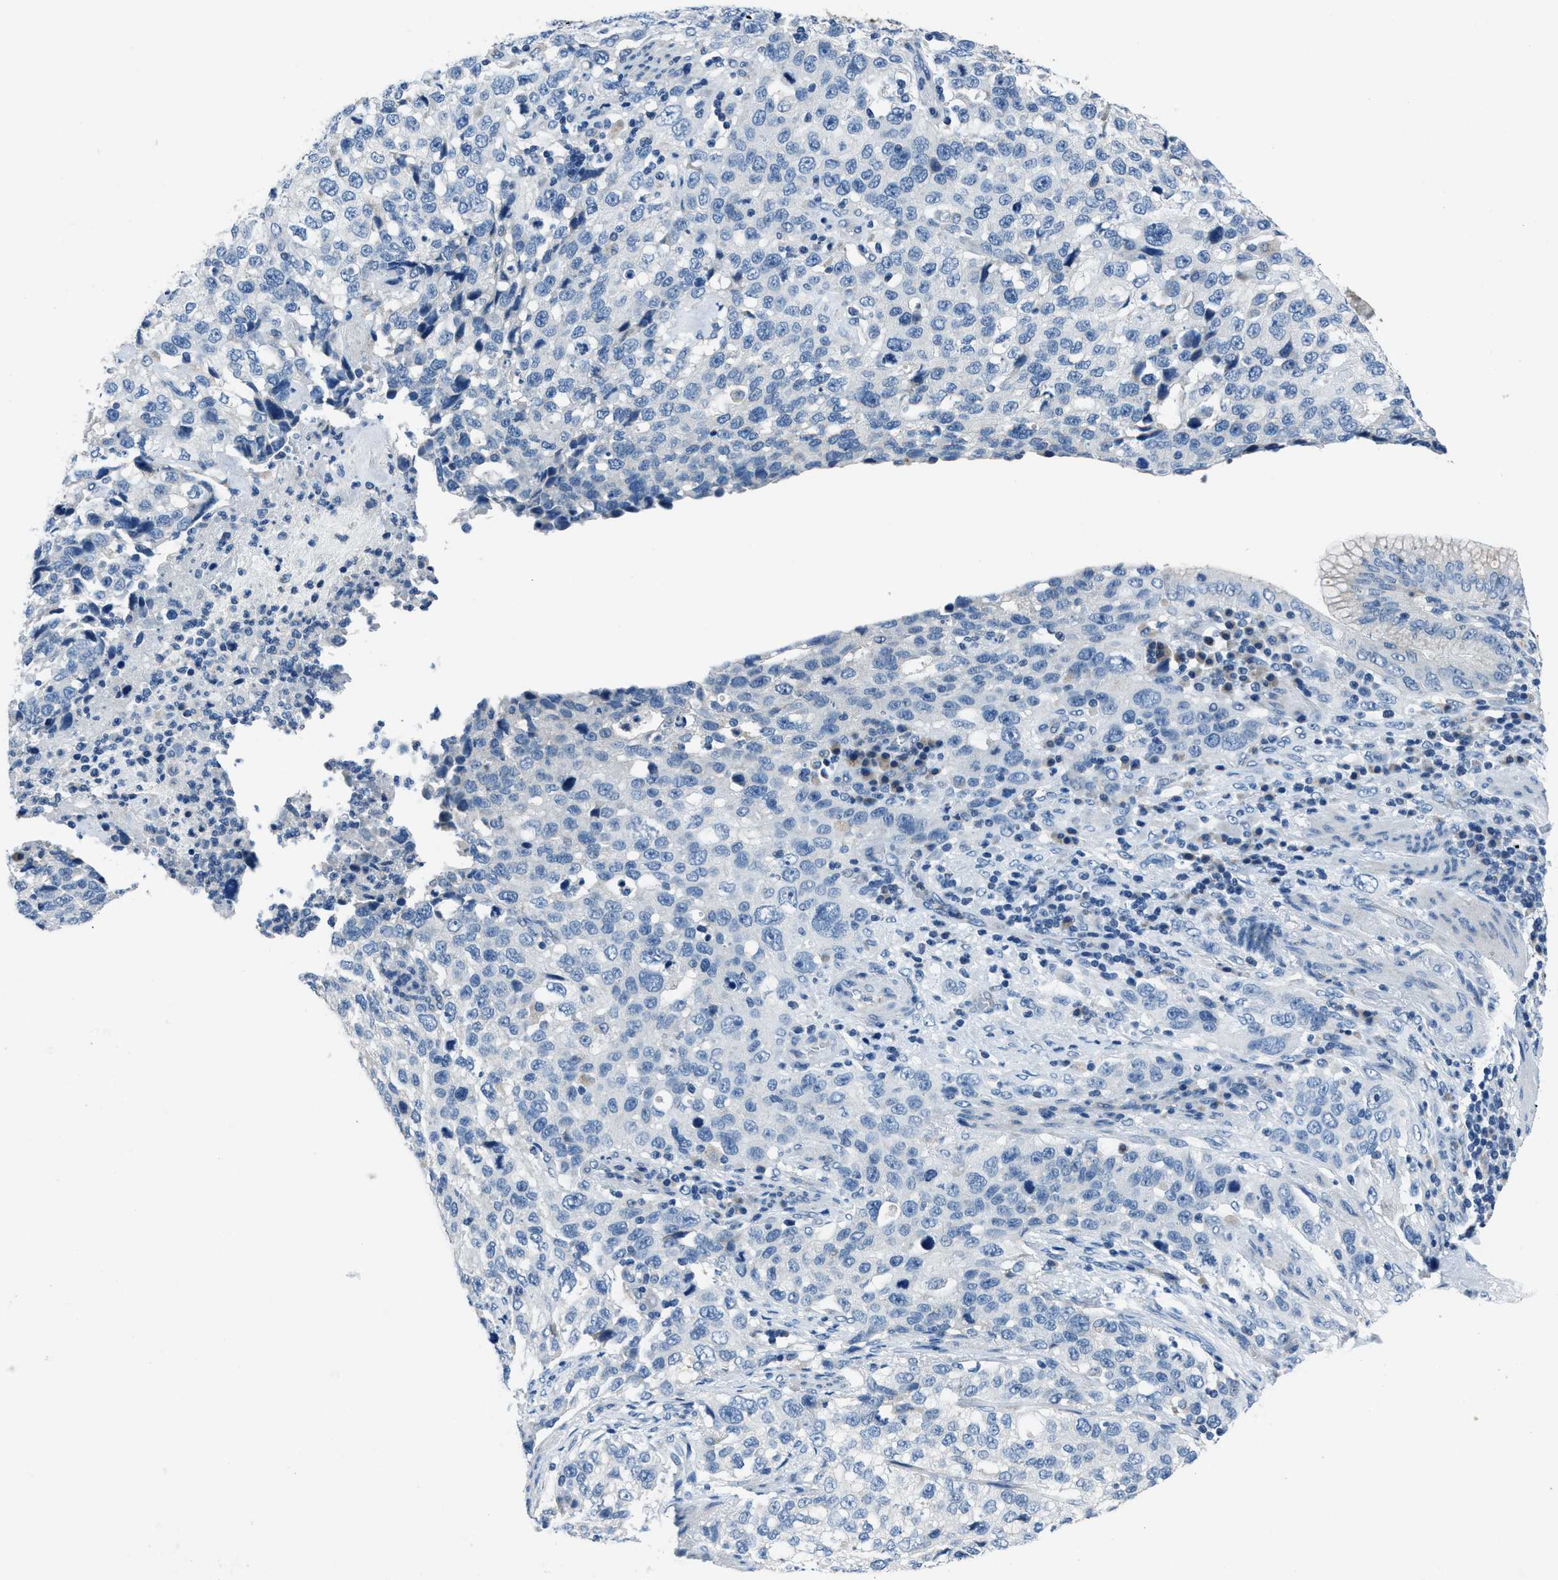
{"staining": {"intensity": "negative", "quantity": "none", "location": "none"}, "tissue": "stomach cancer", "cell_type": "Tumor cells", "image_type": "cancer", "snomed": [{"axis": "morphology", "description": "Normal tissue, NOS"}, {"axis": "morphology", "description": "Adenocarcinoma, NOS"}, {"axis": "topography", "description": "Stomach"}], "caption": "The histopathology image shows no staining of tumor cells in stomach cancer.", "gene": "ADAM2", "patient": {"sex": "male", "age": 48}}